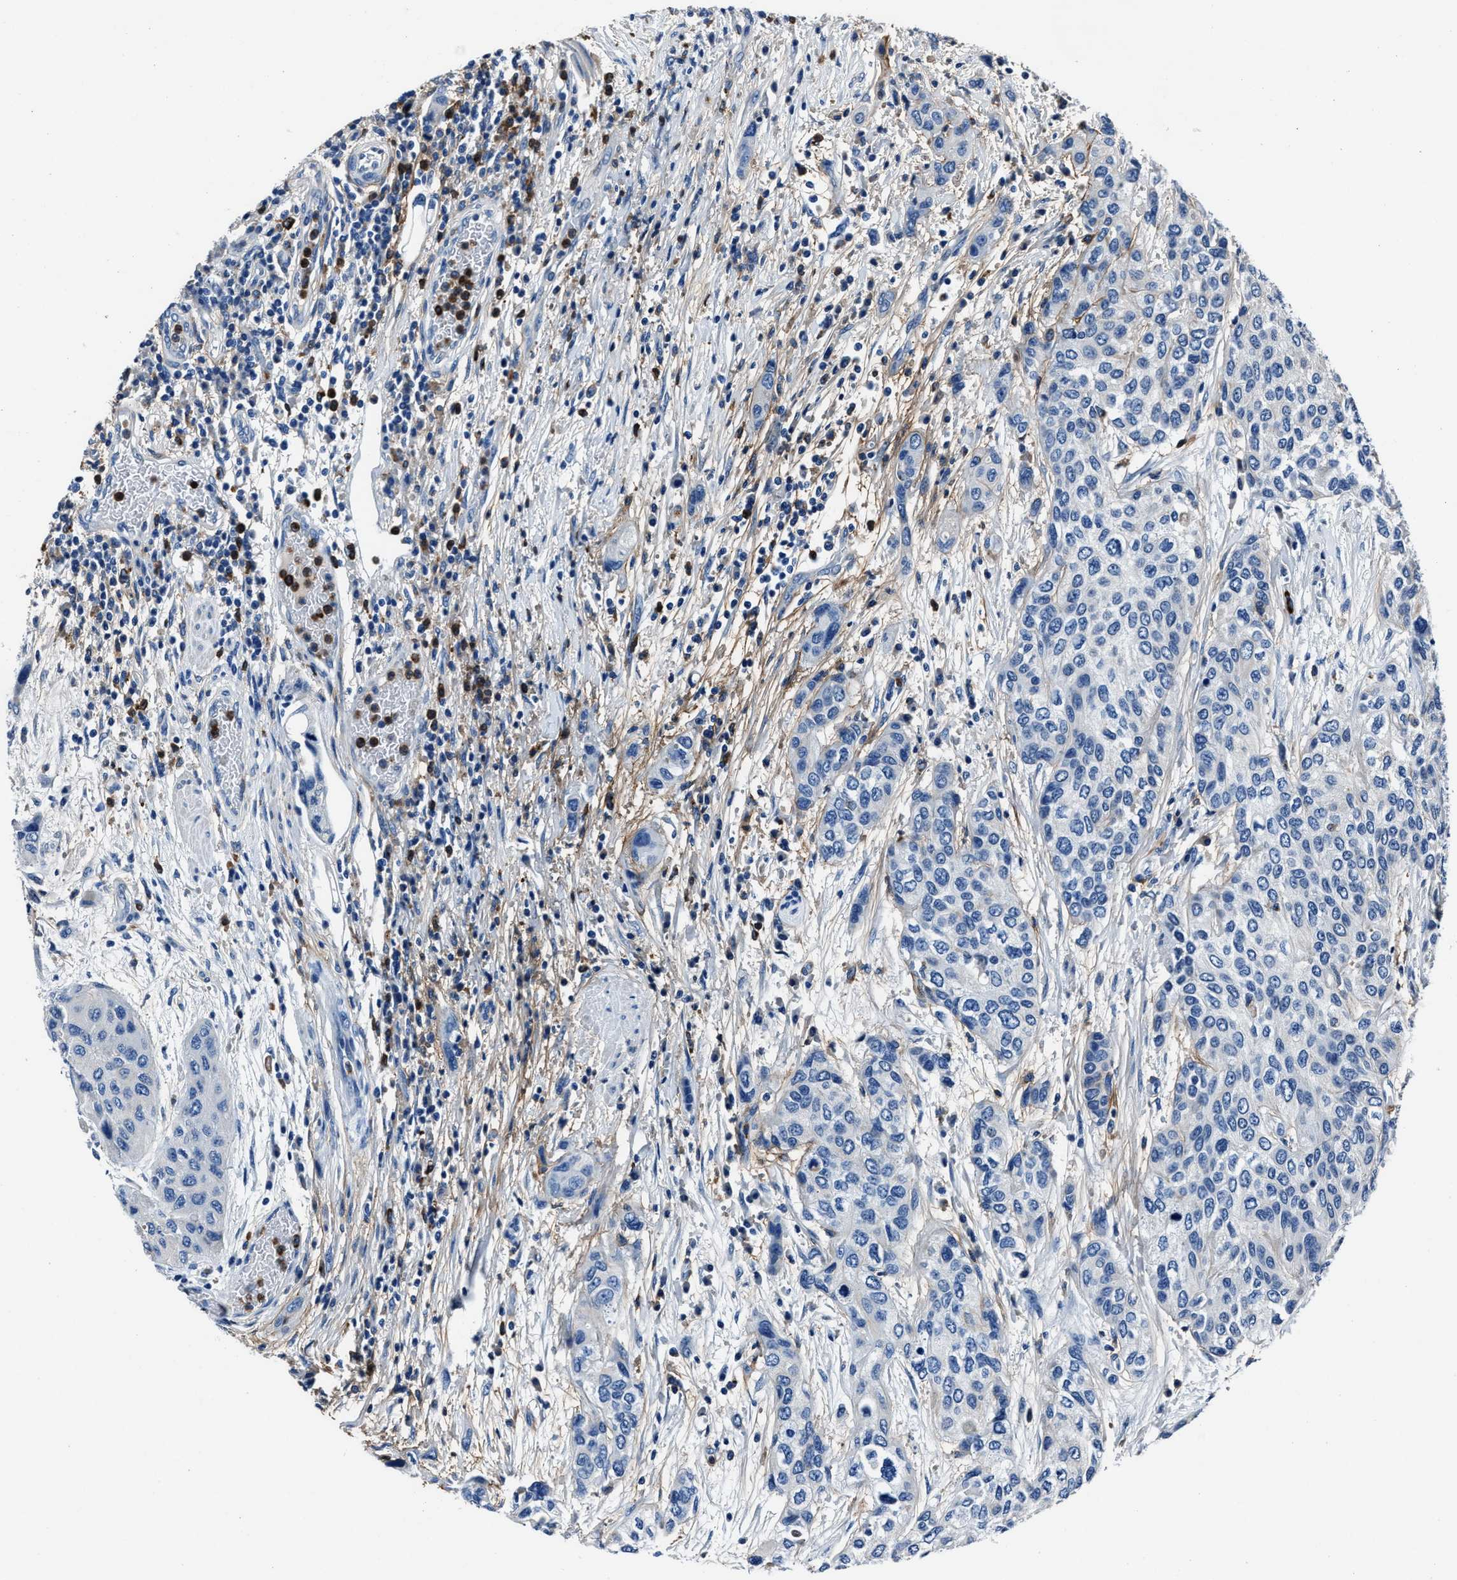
{"staining": {"intensity": "negative", "quantity": "none", "location": "none"}, "tissue": "urothelial cancer", "cell_type": "Tumor cells", "image_type": "cancer", "snomed": [{"axis": "morphology", "description": "Urothelial carcinoma, High grade"}, {"axis": "topography", "description": "Urinary bladder"}], "caption": "Photomicrograph shows no protein positivity in tumor cells of urothelial carcinoma (high-grade) tissue. The staining was performed using DAB to visualize the protein expression in brown, while the nuclei were stained in blue with hematoxylin (Magnification: 20x).", "gene": "FGL2", "patient": {"sex": "female", "age": 56}}